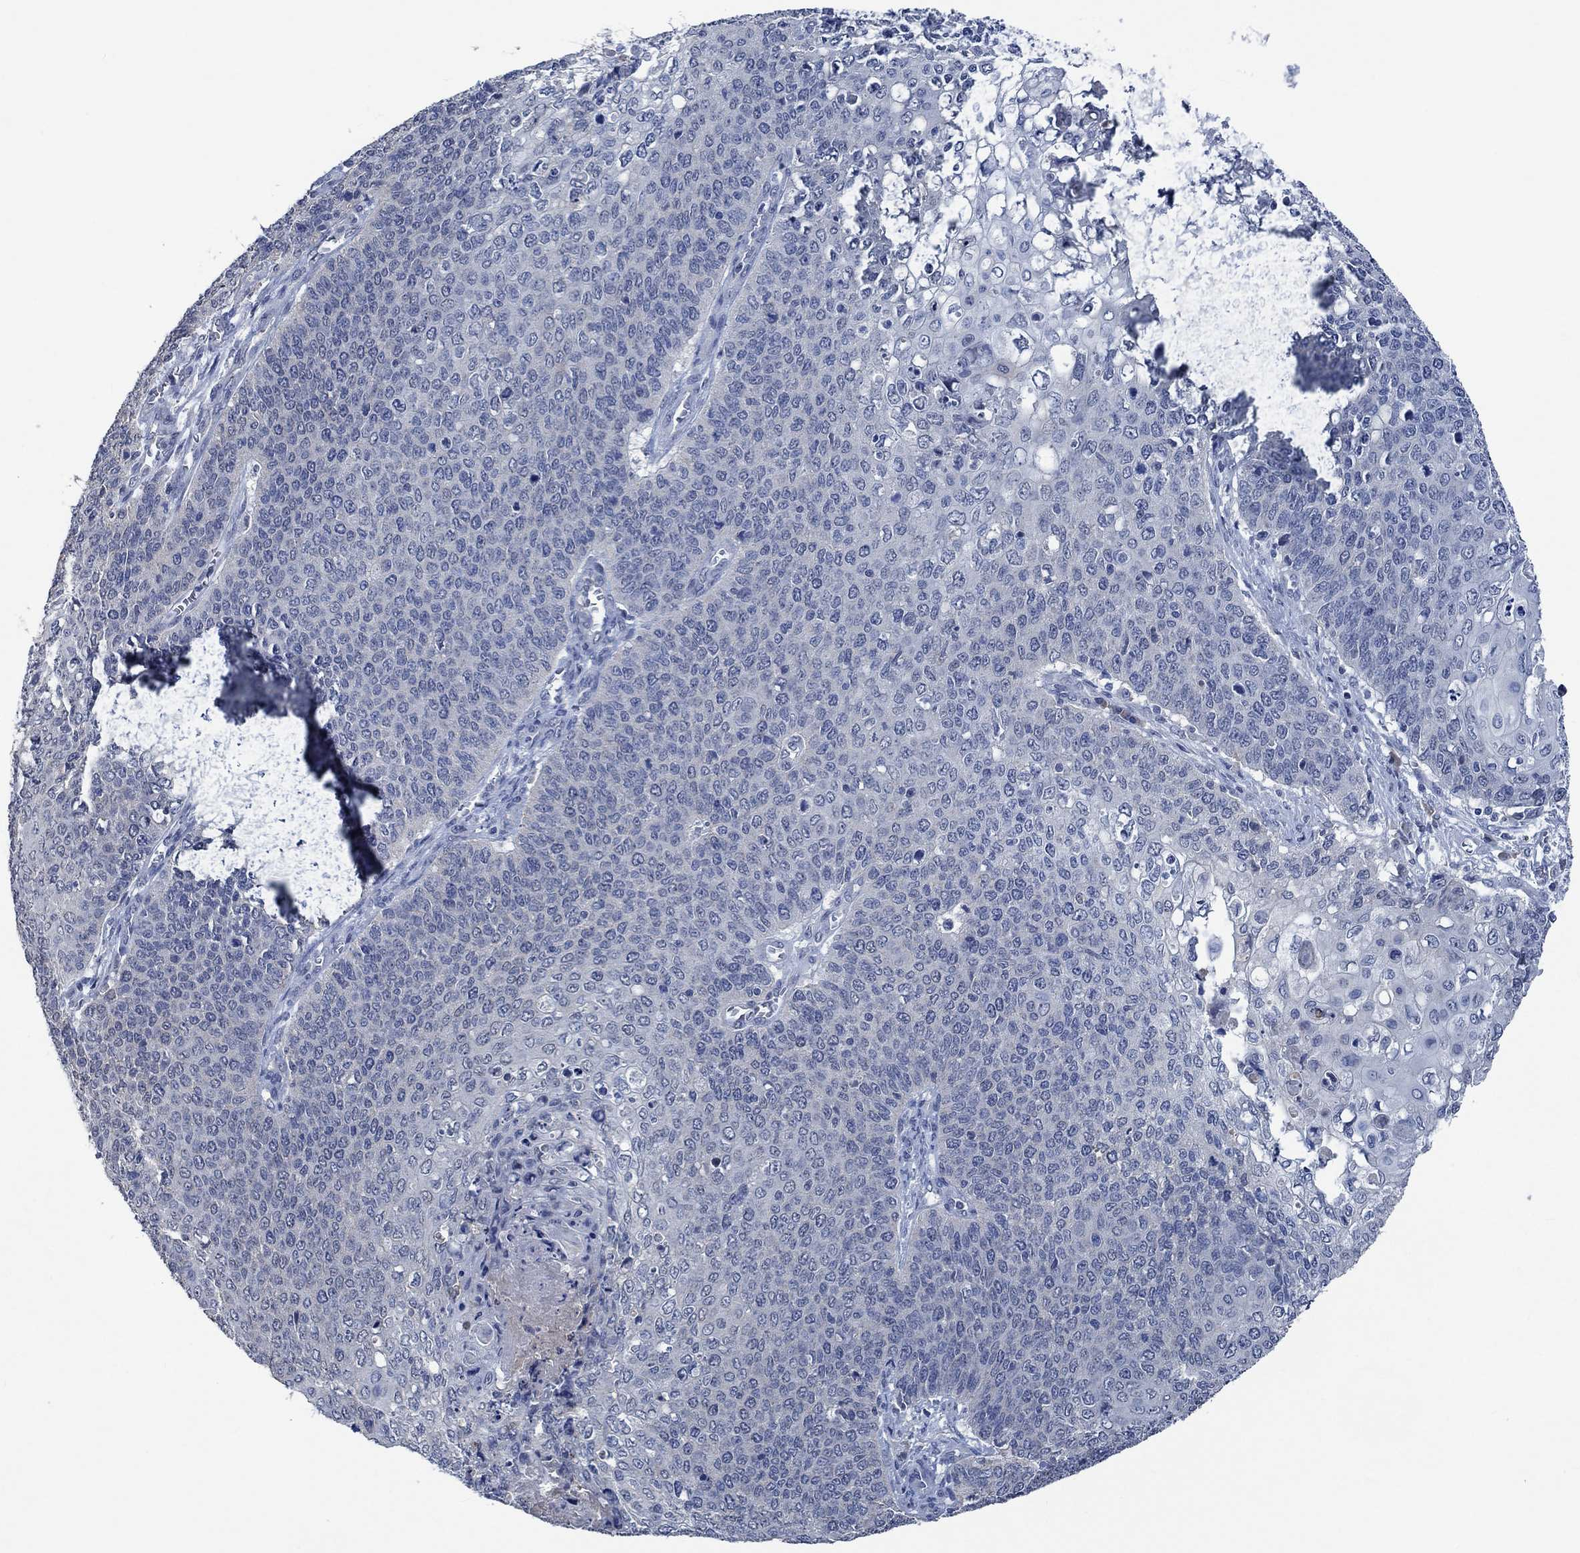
{"staining": {"intensity": "negative", "quantity": "none", "location": "none"}, "tissue": "cervical cancer", "cell_type": "Tumor cells", "image_type": "cancer", "snomed": [{"axis": "morphology", "description": "Squamous cell carcinoma, NOS"}, {"axis": "topography", "description": "Cervix"}], "caption": "Cervical squamous cell carcinoma was stained to show a protein in brown. There is no significant staining in tumor cells.", "gene": "OBSCN", "patient": {"sex": "female", "age": 39}}